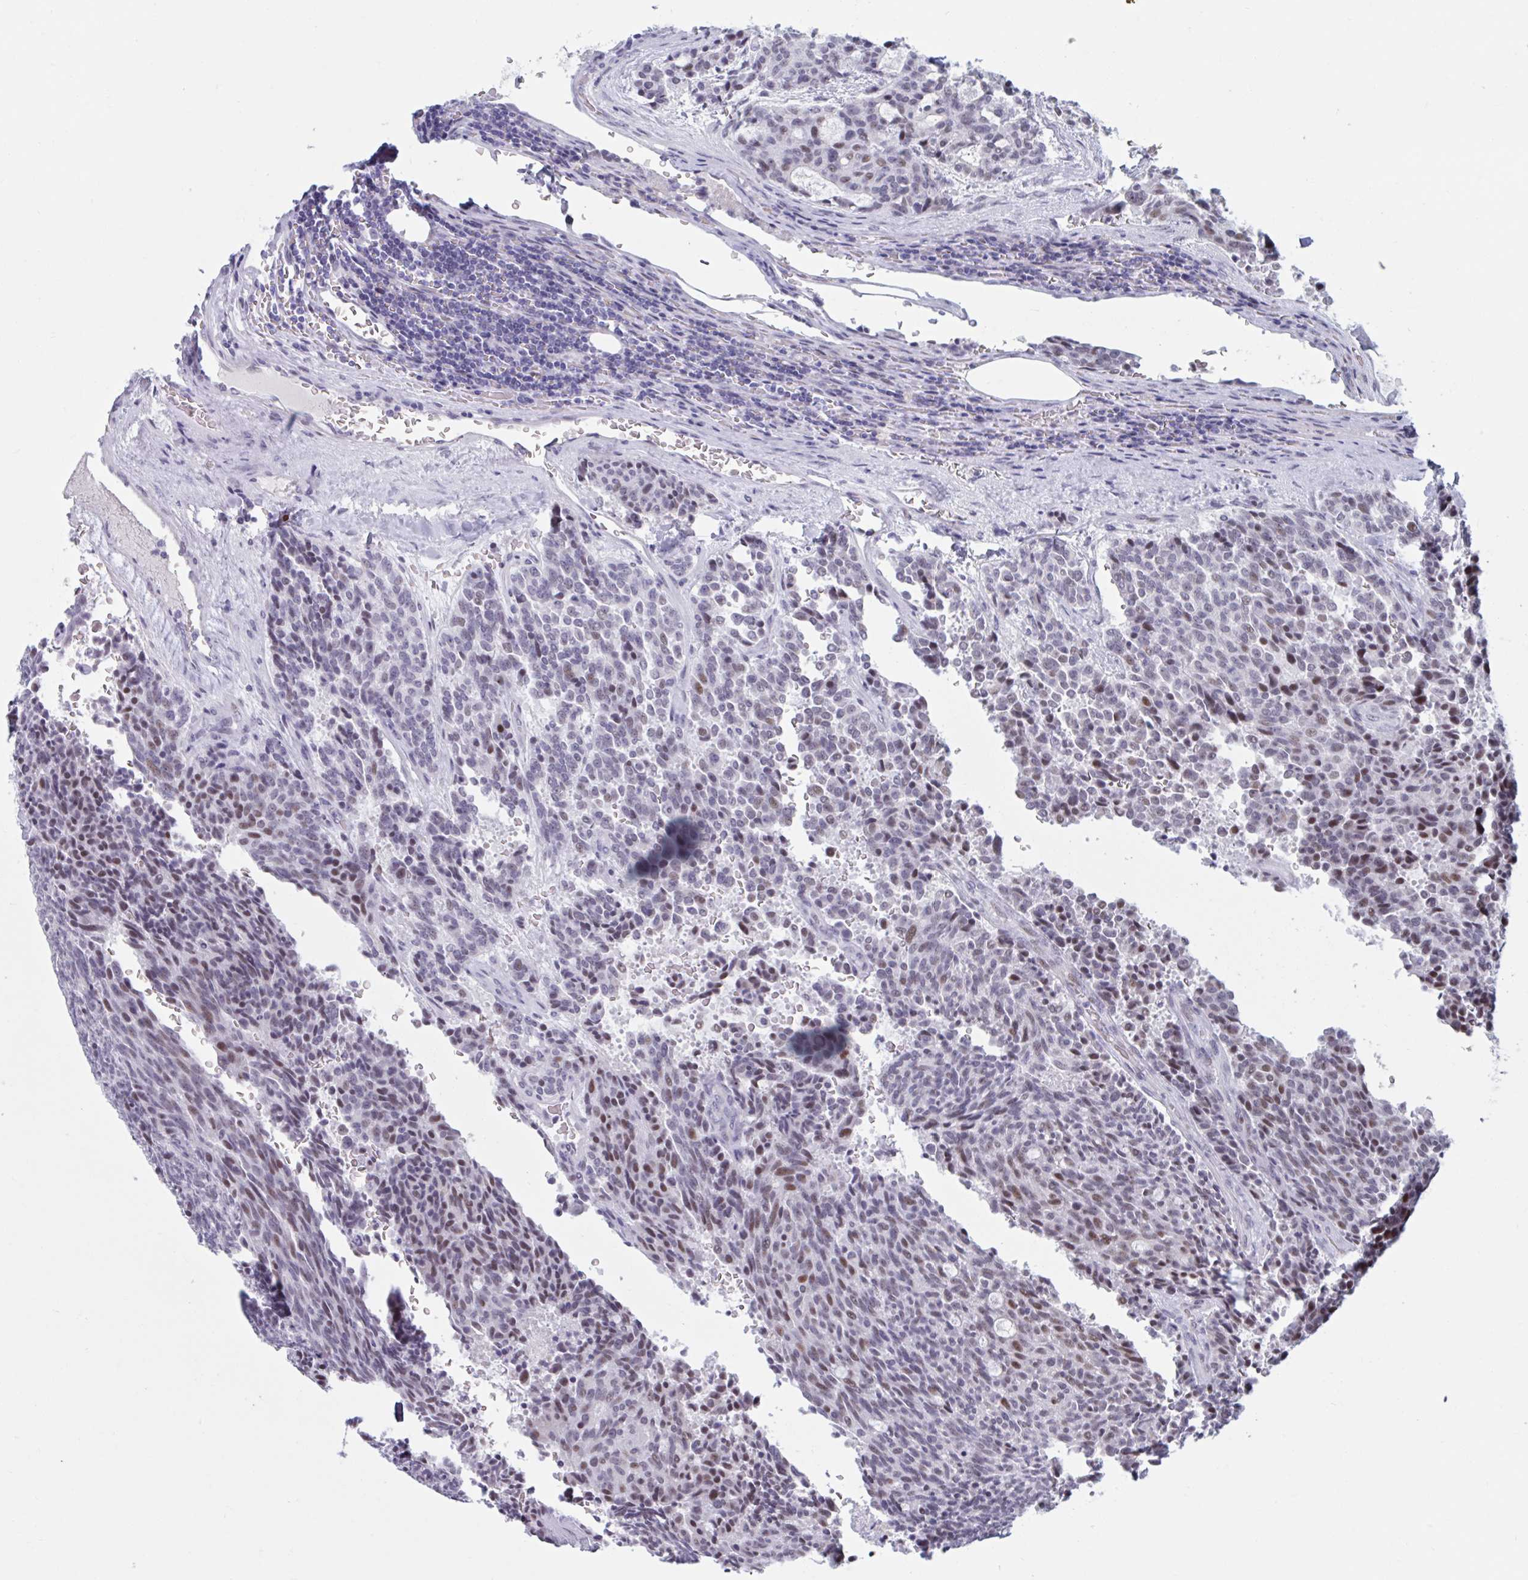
{"staining": {"intensity": "moderate", "quantity": "<25%", "location": "nuclear"}, "tissue": "carcinoid", "cell_type": "Tumor cells", "image_type": "cancer", "snomed": [{"axis": "morphology", "description": "Carcinoid, malignant, NOS"}, {"axis": "topography", "description": "Pancreas"}], "caption": "Protein staining of malignant carcinoid tissue displays moderate nuclear expression in approximately <25% of tumor cells.", "gene": "HSD17B6", "patient": {"sex": "female", "age": 54}}